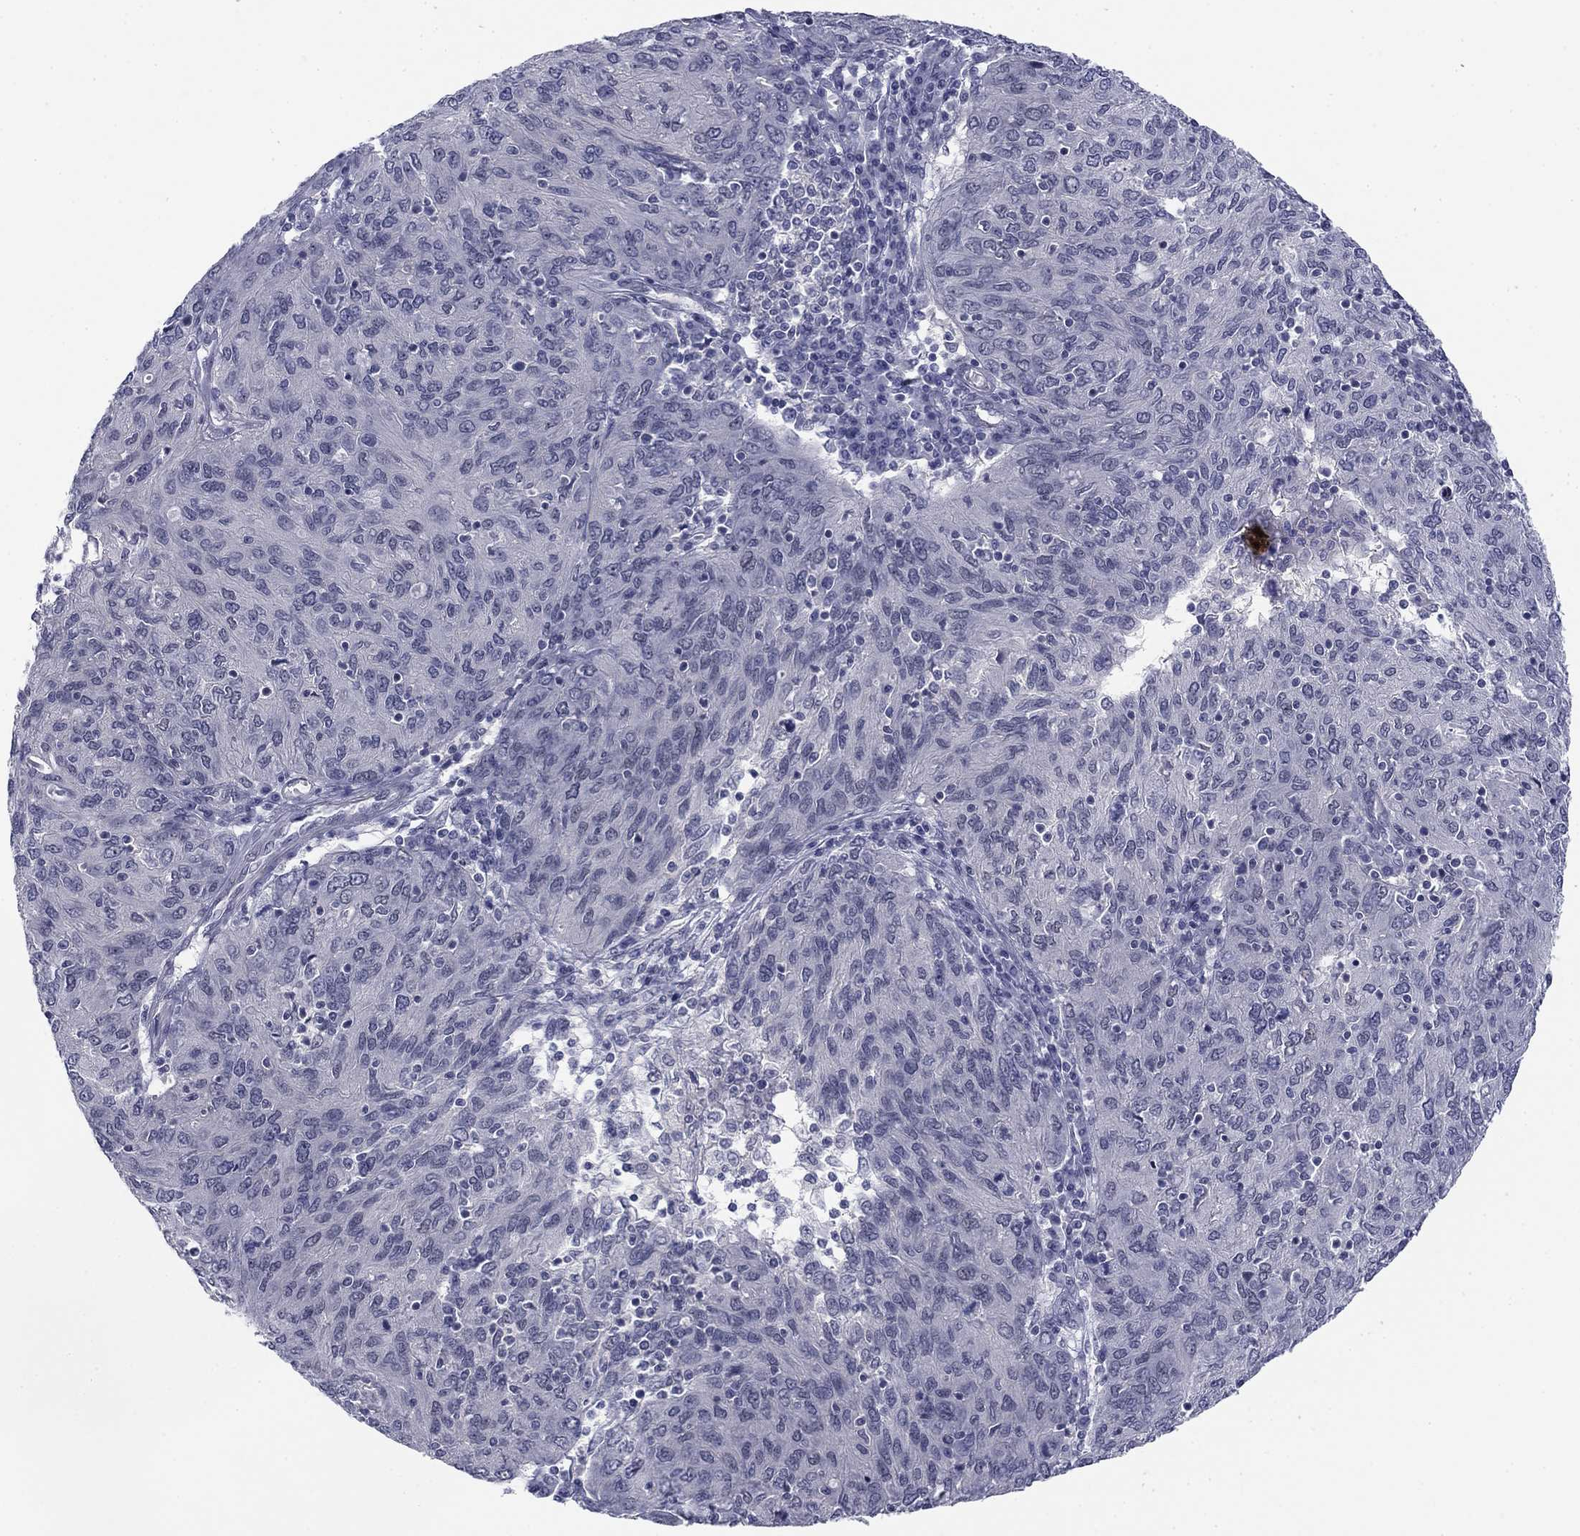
{"staining": {"intensity": "negative", "quantity": "none", "location": "none"}, "tissue": "ovarian cancer", "cell_type": "Tumor cells", "image_type": "cancer", "snomed": [{"axis": "morphology", "description": "Carcinoma, endometroid"}, {"axis": "topography", "description": "Ovary"}], "caption": "There is no significant expression in tumor cells of ovarian endometroid carcinoma. (DAB (3,3'-diaminobenzidine) IHC, high magnification).", "gene": "TIGD4", "patient": {"sex": "female", "age": 50}}